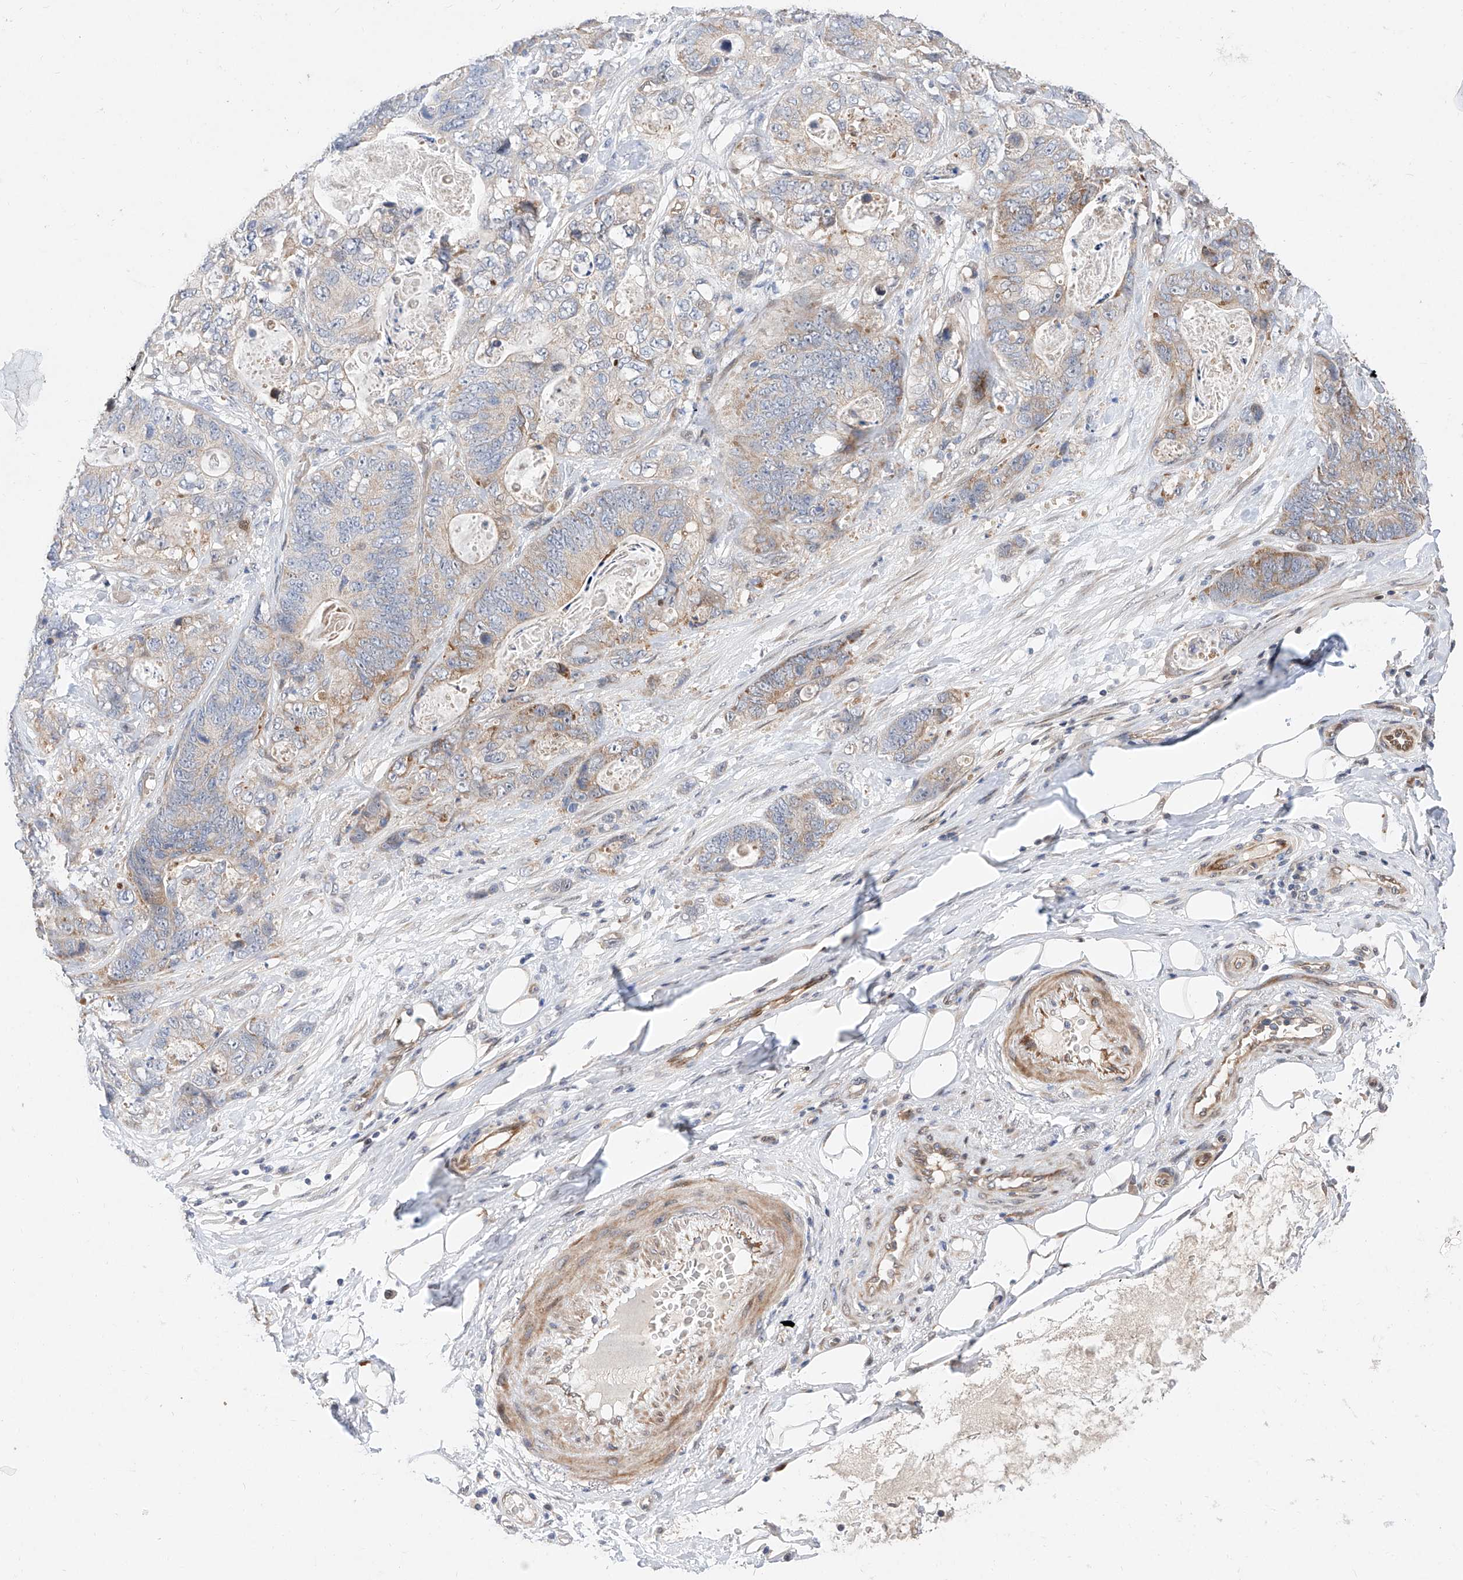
{"staining": {"intensity": "moderate", "quantity": "<25%", "location": "cytoplasmic/membranous"}, "tissue": "stomach cancer", "cell_type": "Tumor cells", "image_type": "cancer", "snomed": [{"axis": "morphology", "description": "Normal tissue, NOS"}, {"axis": "morphology", "description": "Adenocarcinoma, NOS"}, {"axis": "topography", "description": "Stomach"}], "caption": "Tumor cells show low levels of moderate cytoplasmic/membranous positivity in about <25% of cells in stomach cancer (adenocarcinoma). The staining was performed using DAB (3,3'-diaminobenzidine) to visualize the protein expression in brown, while the nuclei were stained in blue with hematoxylin (Magnification: 20x).", "gene": "FUCA2", "patient": {"sex": "female", "age": 89}}